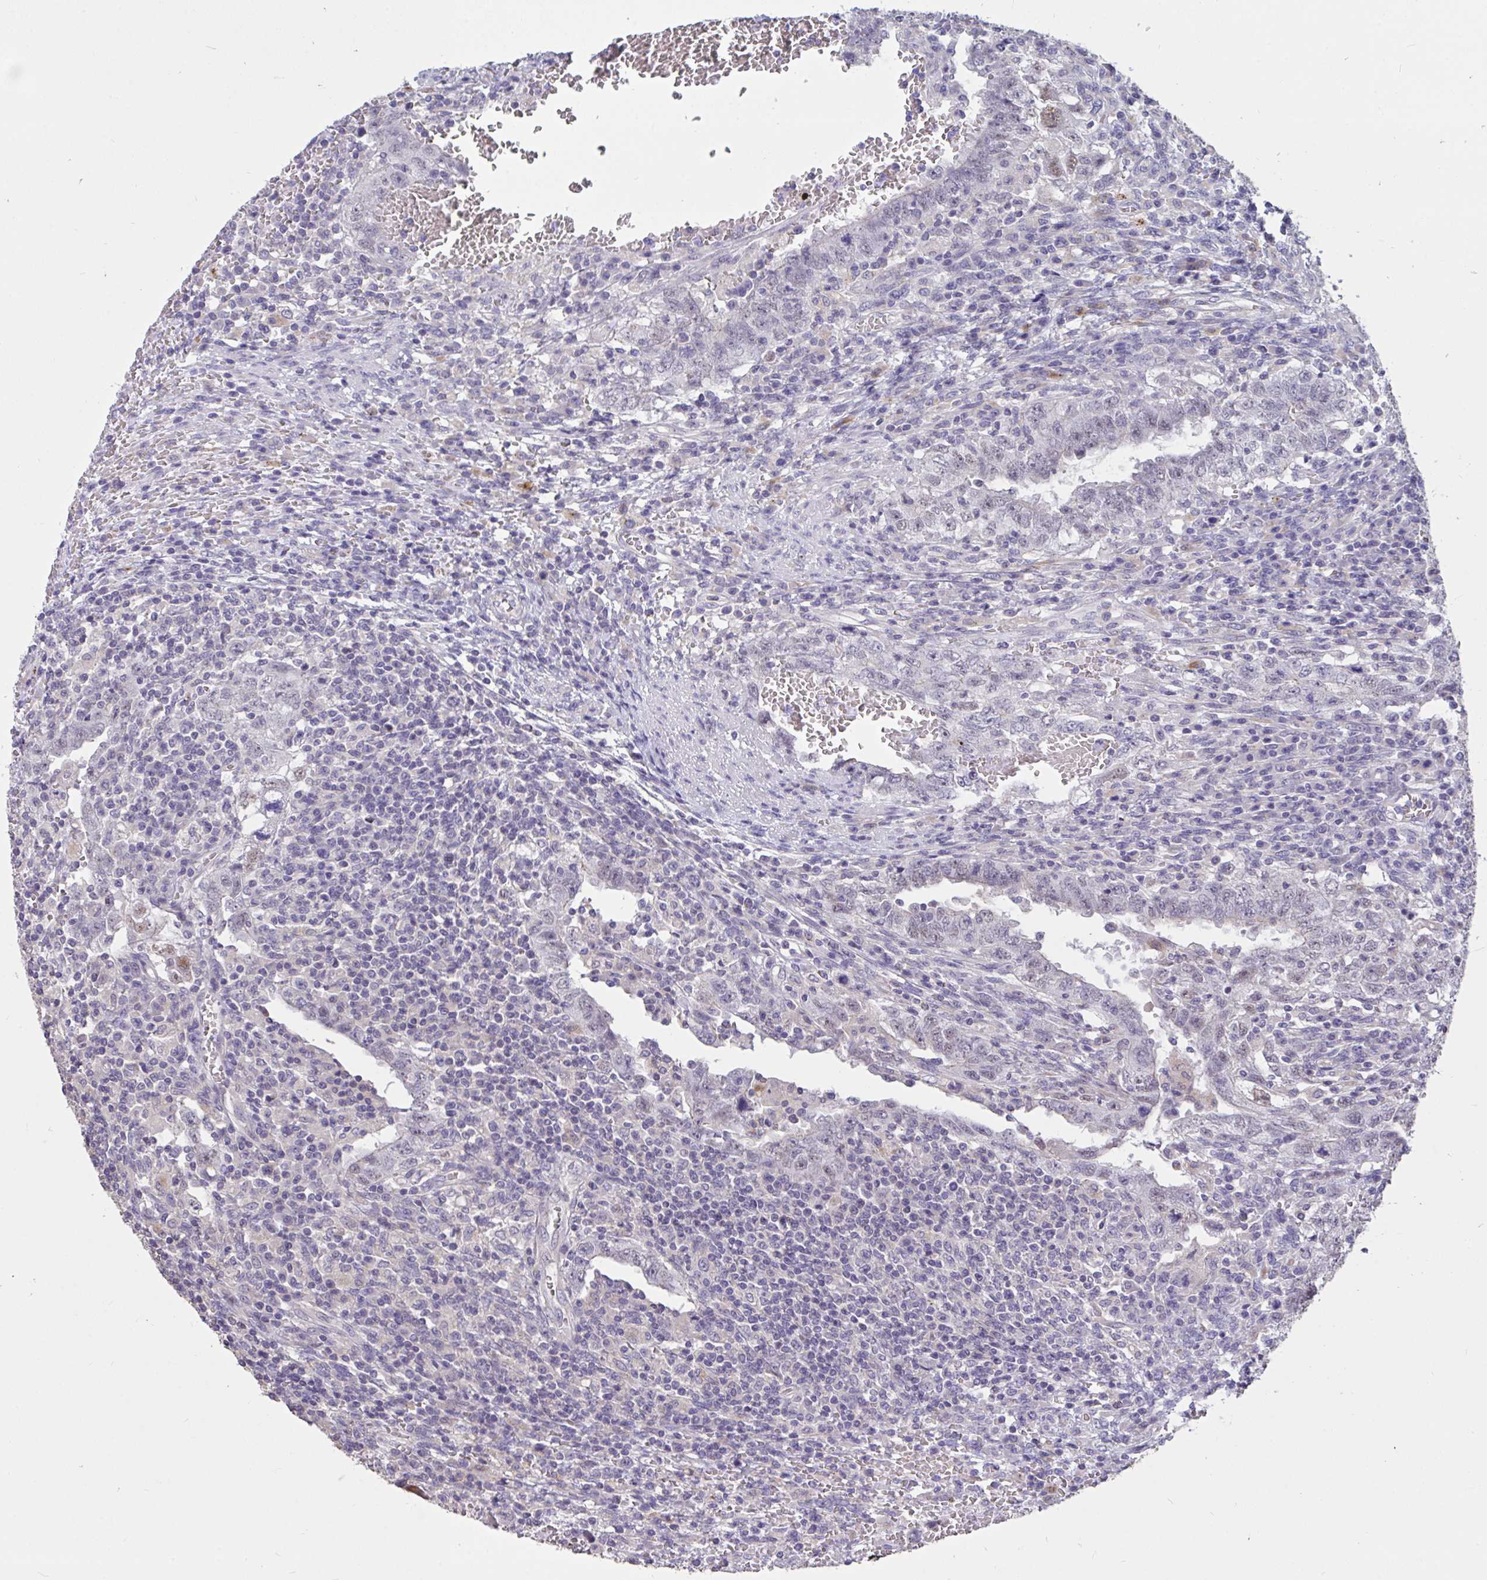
{"staining": {"intensity": "negative", "quantity": "none", "location": "none"}, "tissue": "testis cancer", "cell_type": "Tumor cells", "image_type": "cancer", "snomed": [{"axis": "morphology", "description": "Carcinoma, Embryonal, NOS"}, {"axis": "topography", "description": "Testis"}], "caption": "Tumor cells show no significant protein staining in embryonal carcinoma (testis).", "gene": "DDX39A", "patient": {"sex": "male", "age": 26}}